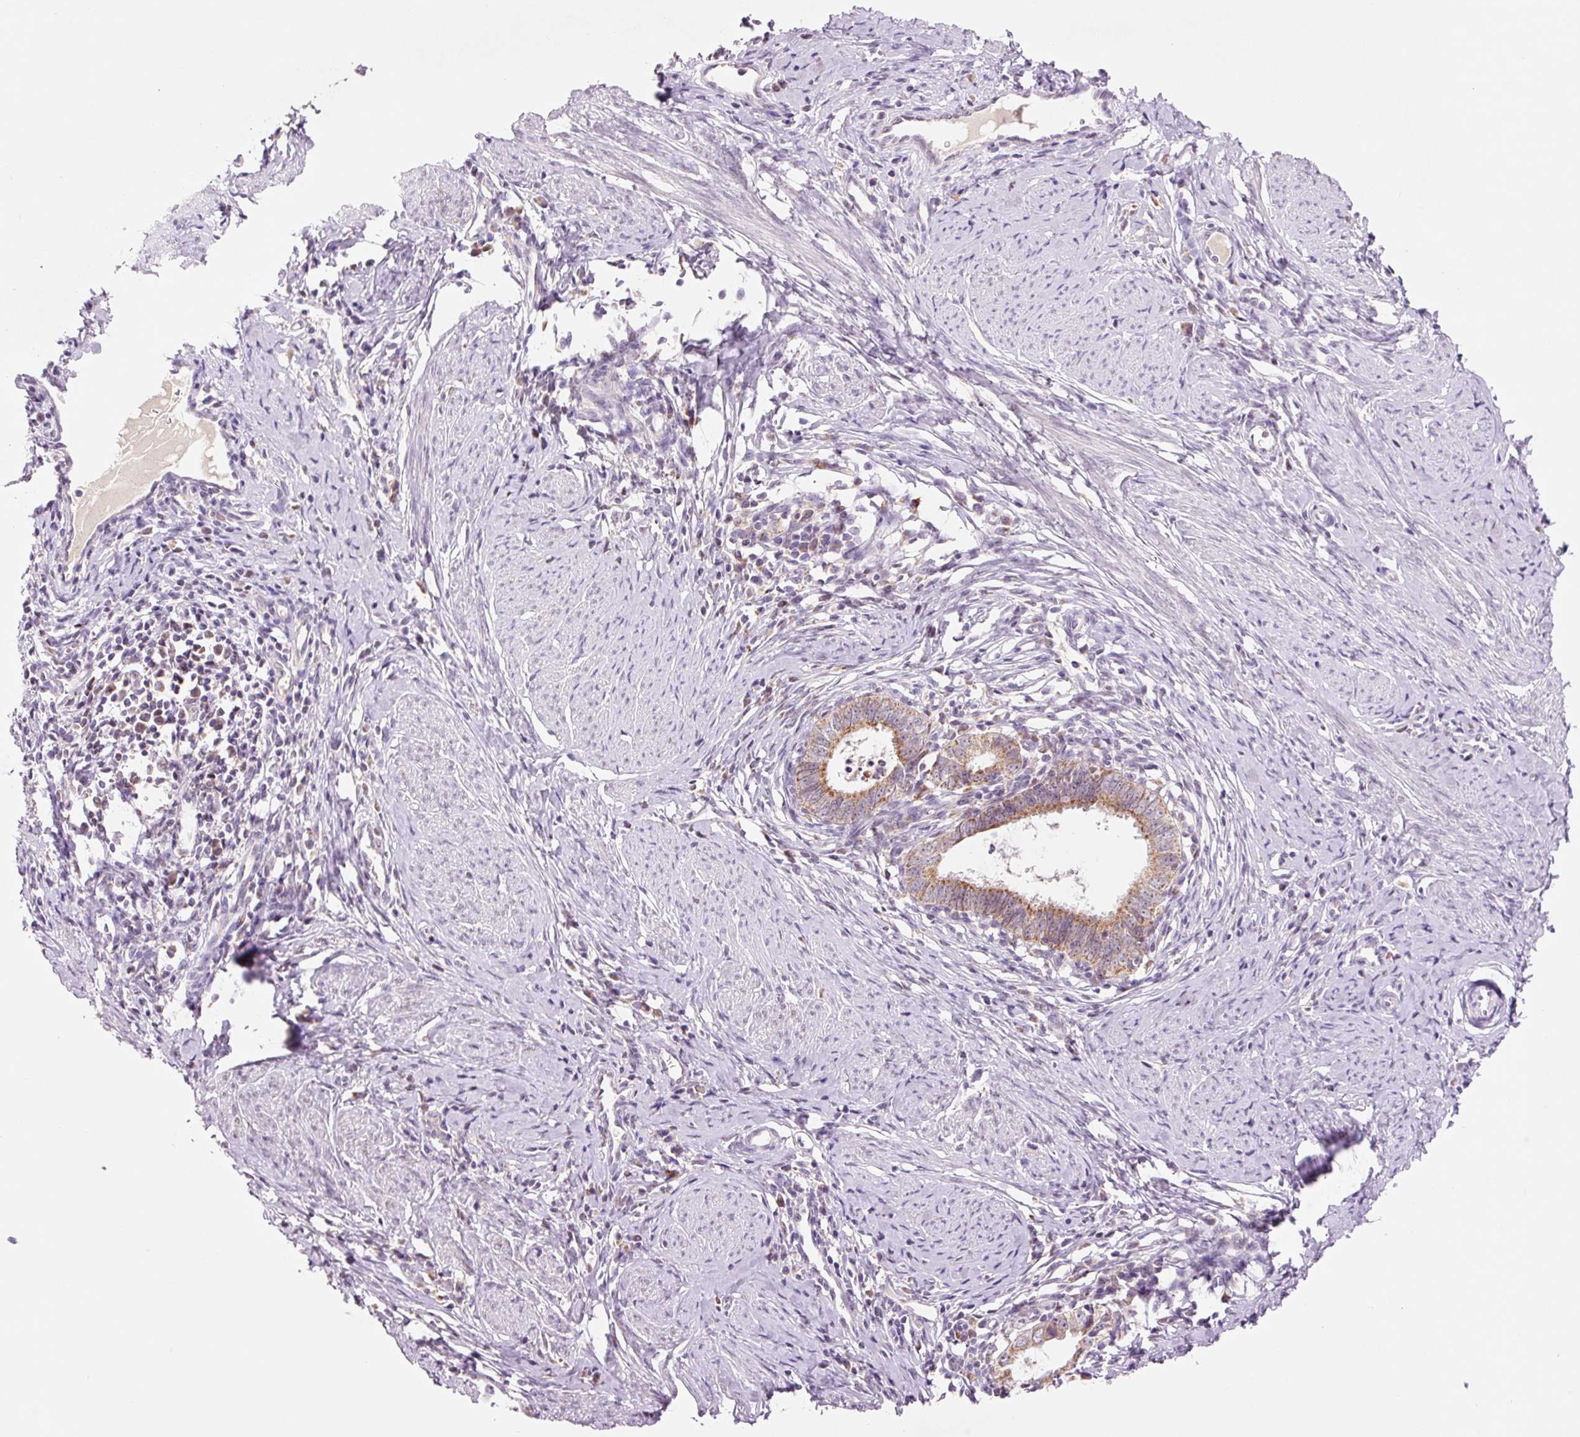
{"staining": {"intensity": "moderate", "quantity": ">75%", "location": "cytoplasmic/membranous"}, "tissue": "cervical cancer", "cell_type": "Tumor cells", "image_type": "cancer", "snomed": [{"axis": "morphology", "description": "Adenocarcinoma, NOS"}, {"axis": "topography", "description": "Cervix"}], "caption": "DAB (3,3'-diaminobenzidine) immunohistochemical staining of human cervical adenocarcinoma exhibits moderate cytoplasmic/membranous protein positivity in approximately >75% of tumor cells.", "gene": "PCK2", "patient": {"sex": "female", "age": 36}}